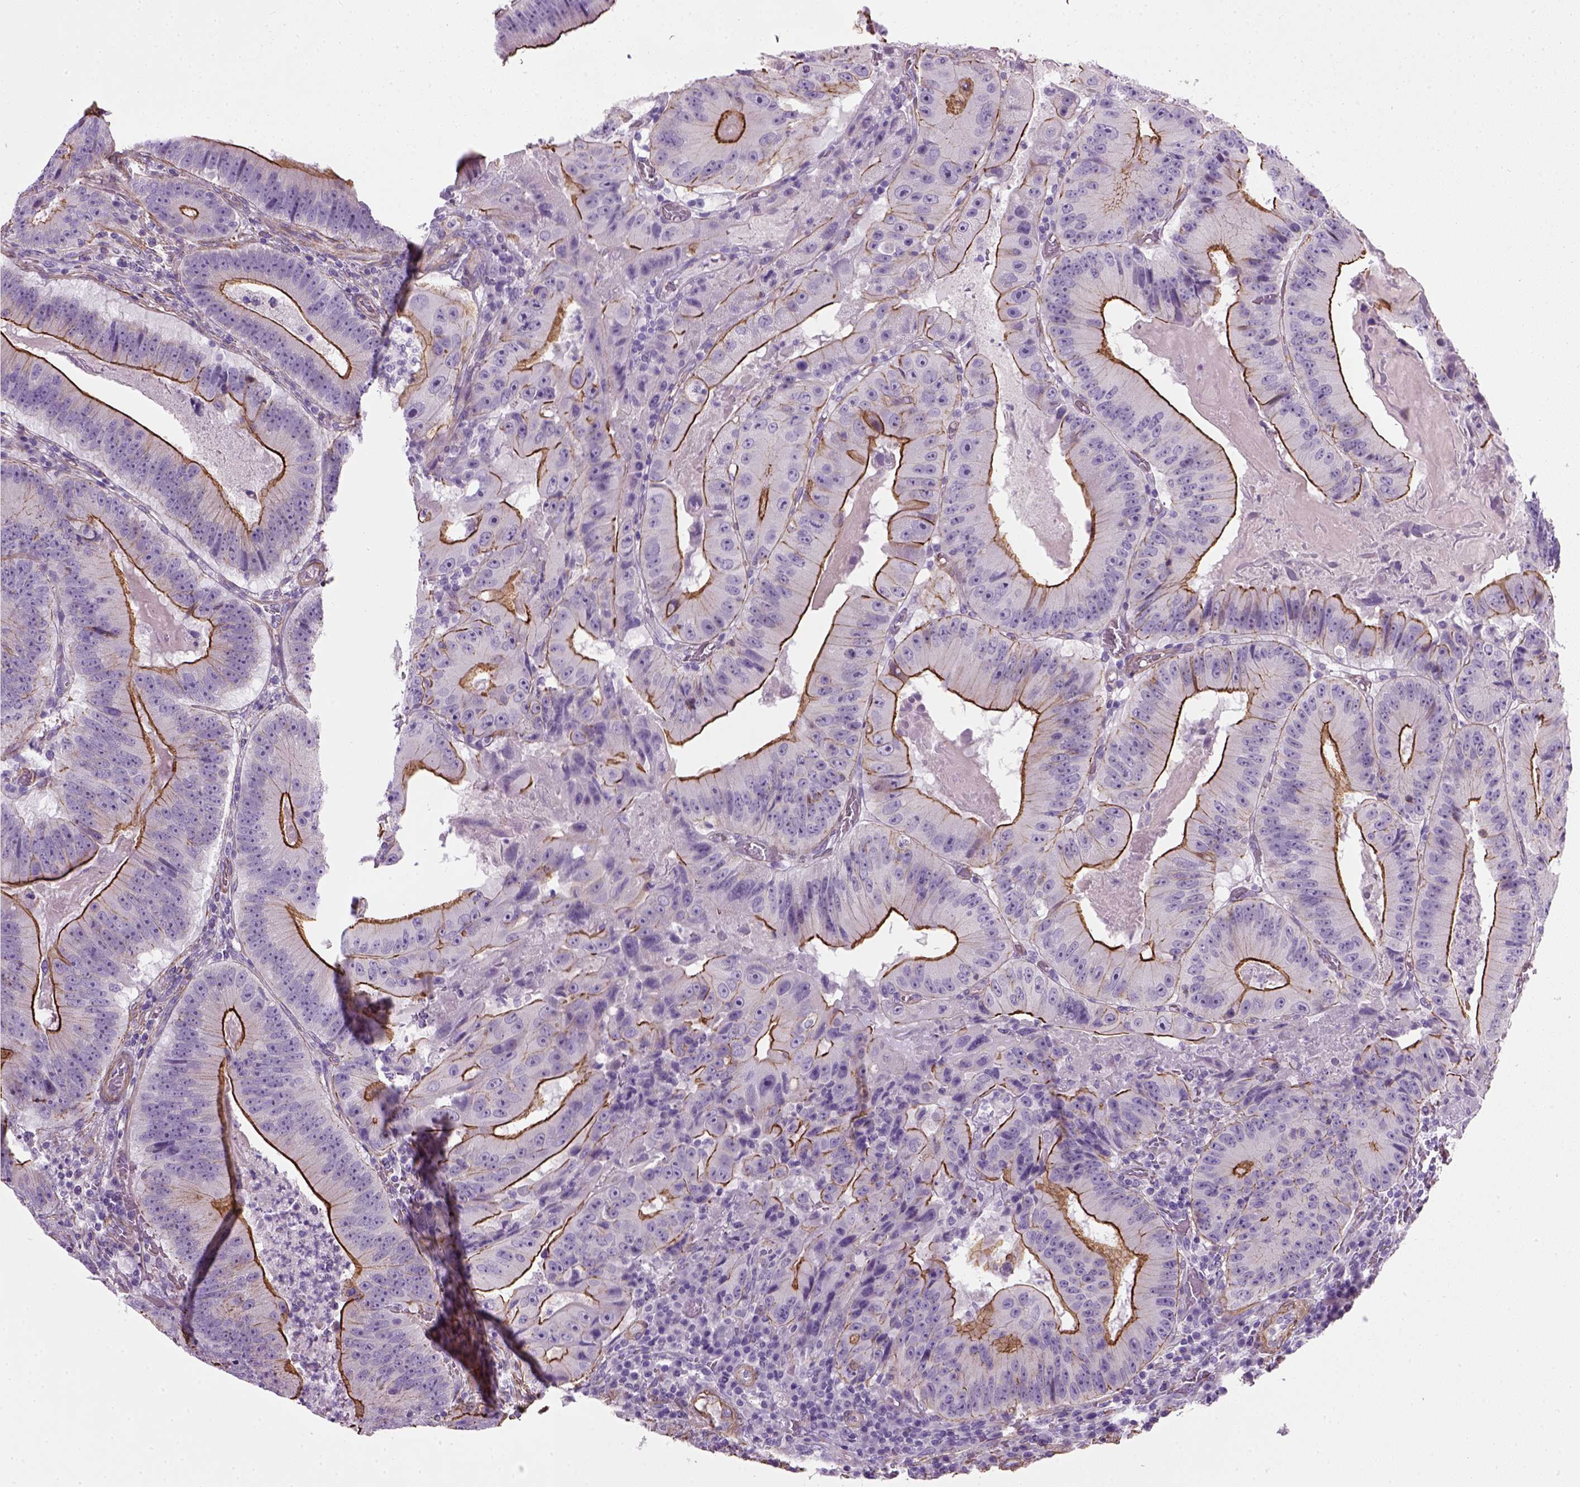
{"staining": {"intensity": "strong", "quantity": ">75%", "location": "cytoplasmic/membranous"}, "tissue": "colorectal cancer", "cell_type": "Tumor cells", "image_type": "cancer", "snomed": [{"axis": "morphology", "description": "Adenocarcinoma, NOS"}, {"axis": "topography", "description": "Colon"}], "caption": "Tumor cells exhibit high levels of strong cytoplasmic/membranous expression in approximately >75% of cells in human colorectal adenocarcinoma. Immunohistochemistry (ihc) stains the protein in brown and the nuclei are stained blue.", "gene": "FAM161A", "patient": {"sex": "female", "age": 86}}